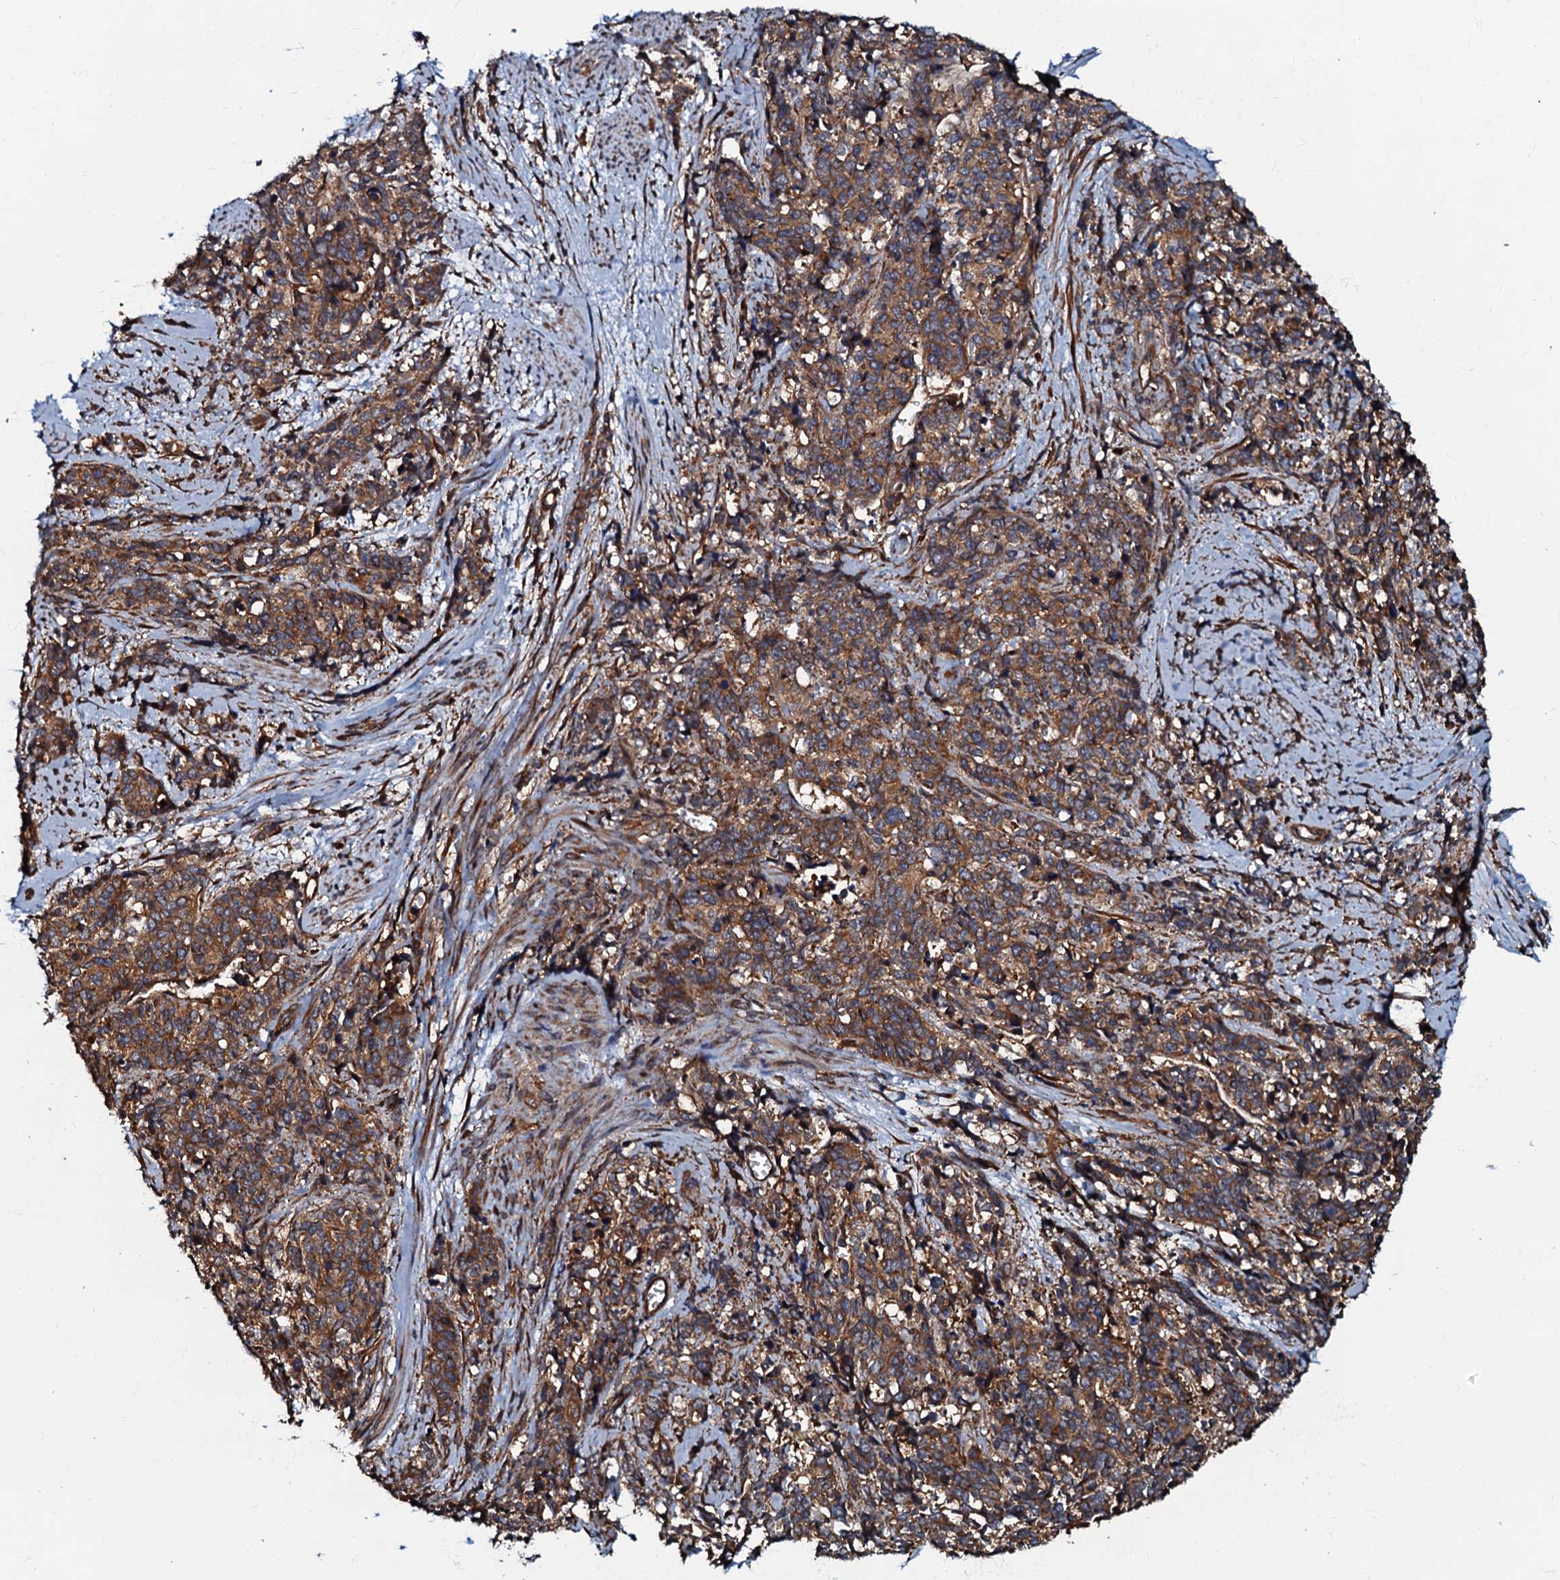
{"staining": {"intensity": "moderate", "quantity": ">75%", "location": "cytoplasmic/membranous"}, "tissue": "cervical cancer", "cell_type": "Tumor cells", "image_type": "cancer", "snomed": [{"axis": "morphology", "description": "Squamous cell carcinoma, NOS"}, {"axis": "topography", "description": "Cervix"}], "caption": "IHC (DAB) staining of human cervical cancer demonstrates moderate cytoplasmic/membranous protein positivity in approximately >75% of tumor cells.", "gene": "BLOC1S6", "patient": {"sex": "female", "age": 60}}